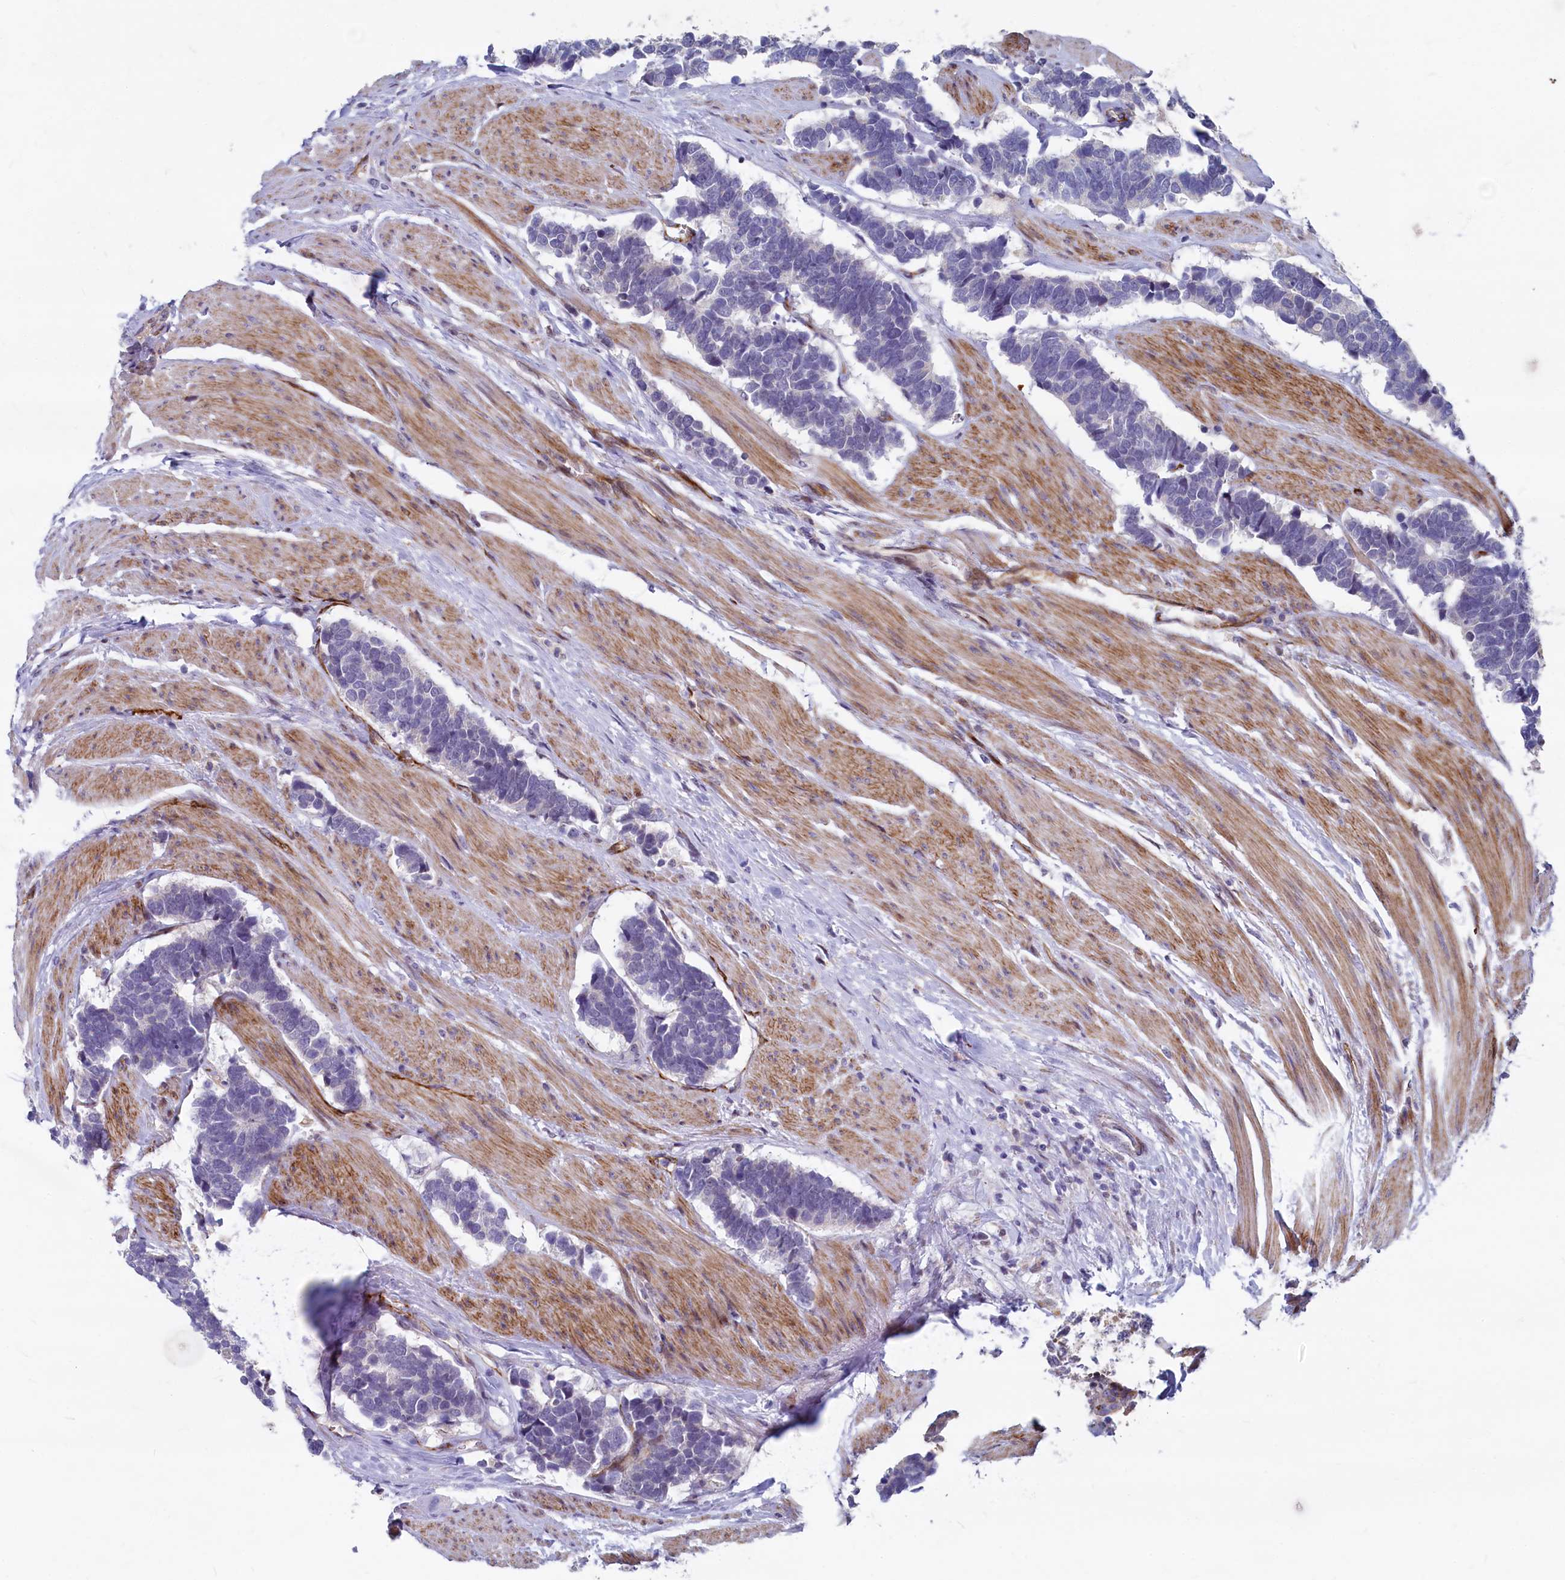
{"staining": {"intensity": "negative", "quantity": "none", "location": "none"}, "tissue": "carcinoid", "cell_type": "Tumor cells", "image_type": "cancer", "snomed": [{"axis": "morphology", "description": "Carcinoma, NOS"}, {"axis": "morphology", "description": "Carcinoid, malignant, NOS"}, {"axis": "topography", "description": "Urinary bladder"}], "caption": "The image displays no significant expression in tumor cells of carcinoid. The staining was performed using DAB (3,3'-diaminobenzidine) to visualize the protein expression in brown, while the nuclei were stained in blue with hematoxylin (Magnification: 20x).", "gene": "ASXL3", "patient": {"sex": "male", "age": 57}}